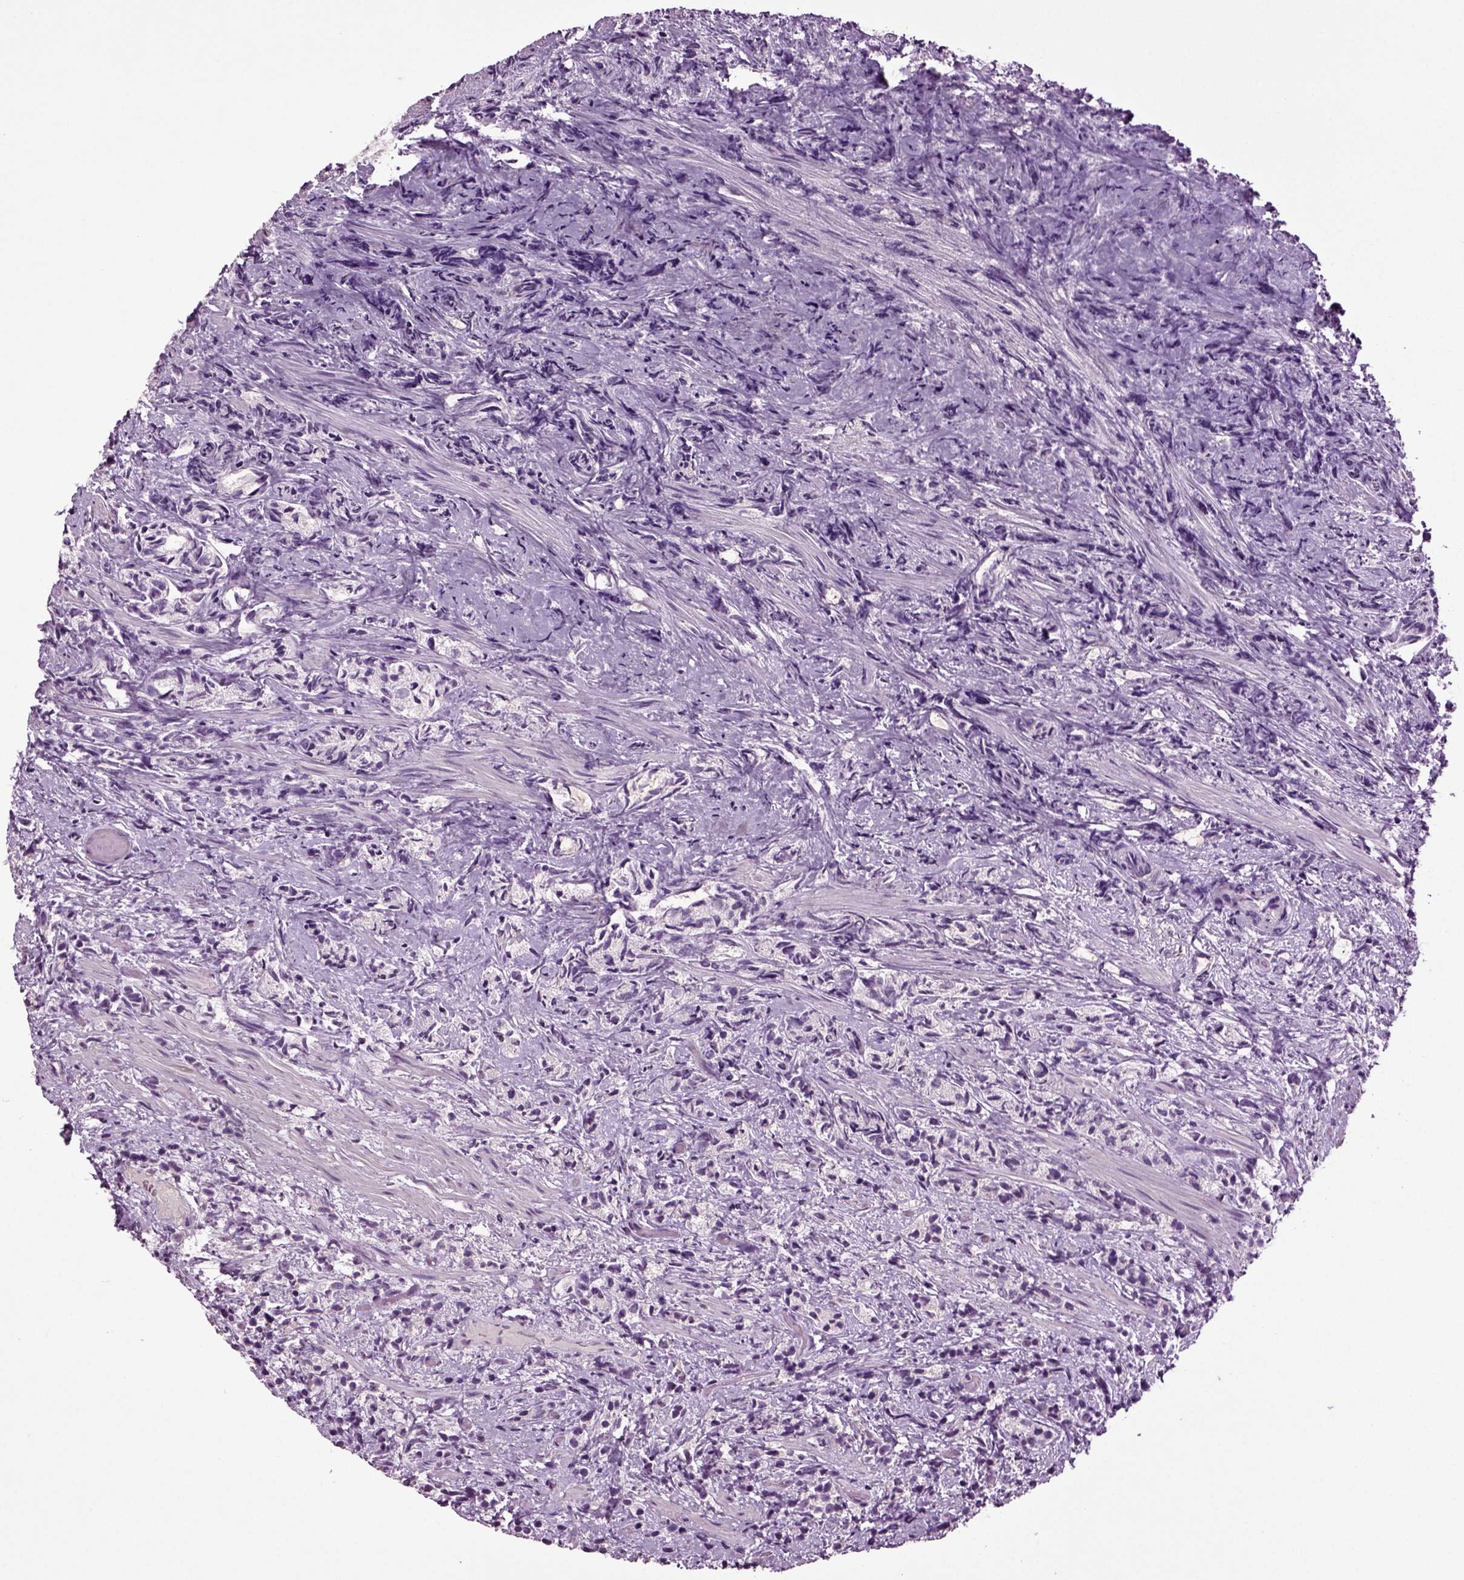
{"staining": {"intensity": "negative", "quantity": "none", "location": "none"}, "tissue": "prostate cancer", "cell_type": "Tumor cells", "image_type": "cancer", "snomed": [{"axis": "morphology", "description": "Adenocarcinoma, High grade"}, {"axis": "topography", "description": "Prostate"}], "caption": "This is an immunohistochemistry micrograph of human prostate high-grade adenocarcinoma. There is no expression in tumor cells.", "gene": "SLC17A6", "patient": {"sex": "male", "age": 53}}